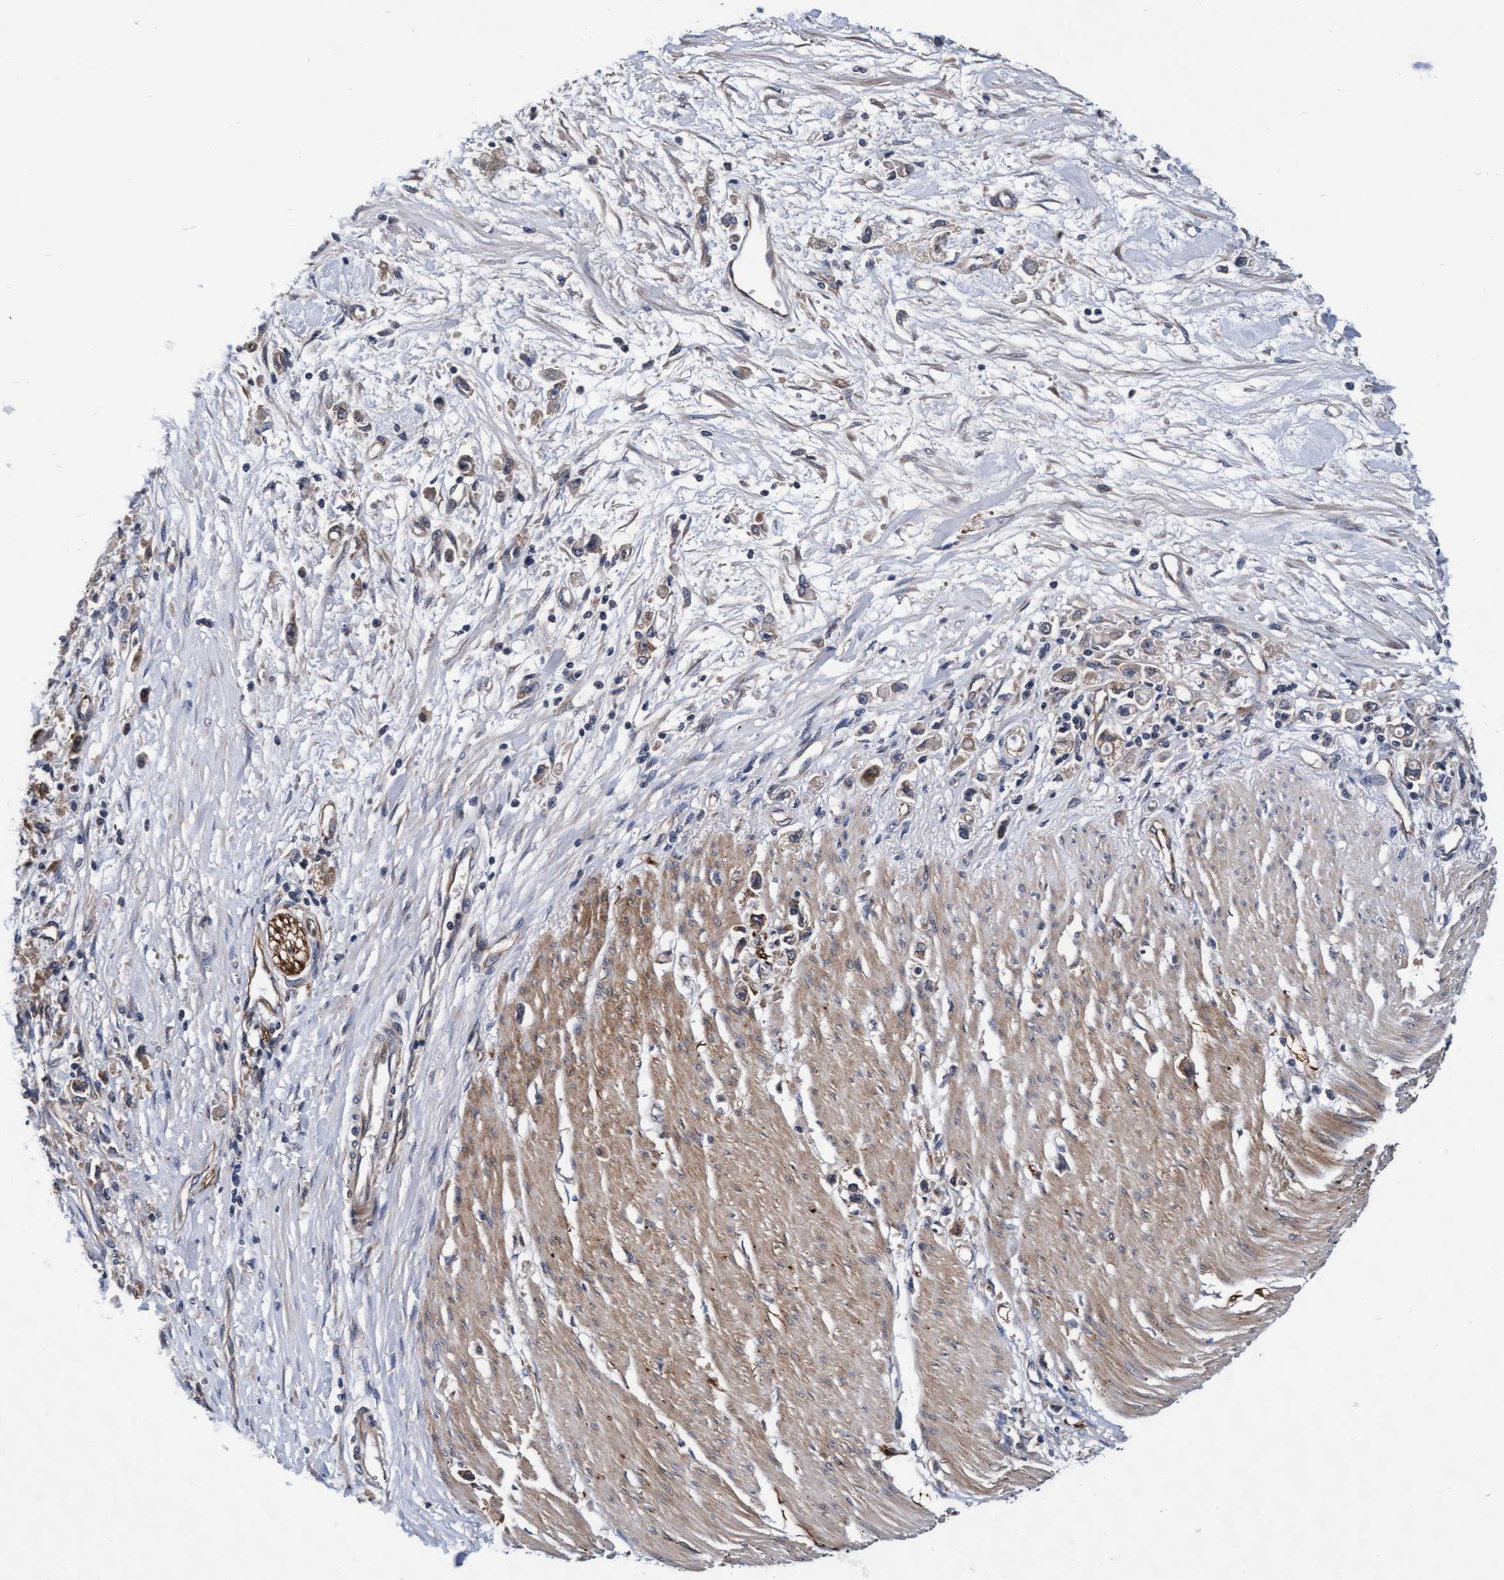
{"staining": {"intensity": "weak", "quantity": "<25%", "location": "cytoplasmic/membranous"}, "tissue": "stomach cancer", "cell_type": "Tumor cells", "image_type": "cancer", "snomed": [{"axis": "morphology", "description": "Adenocarcinoma, NOS"}, {"axis": "topography", "description": "Stomach"}], "caption": "This is a image of IHC staining of stomach cancer (adenocarcinoma), which shows no positivity in tumor cells.", "gene": "EFCAB13", "patient": {"sex": "female", "age": 59}}